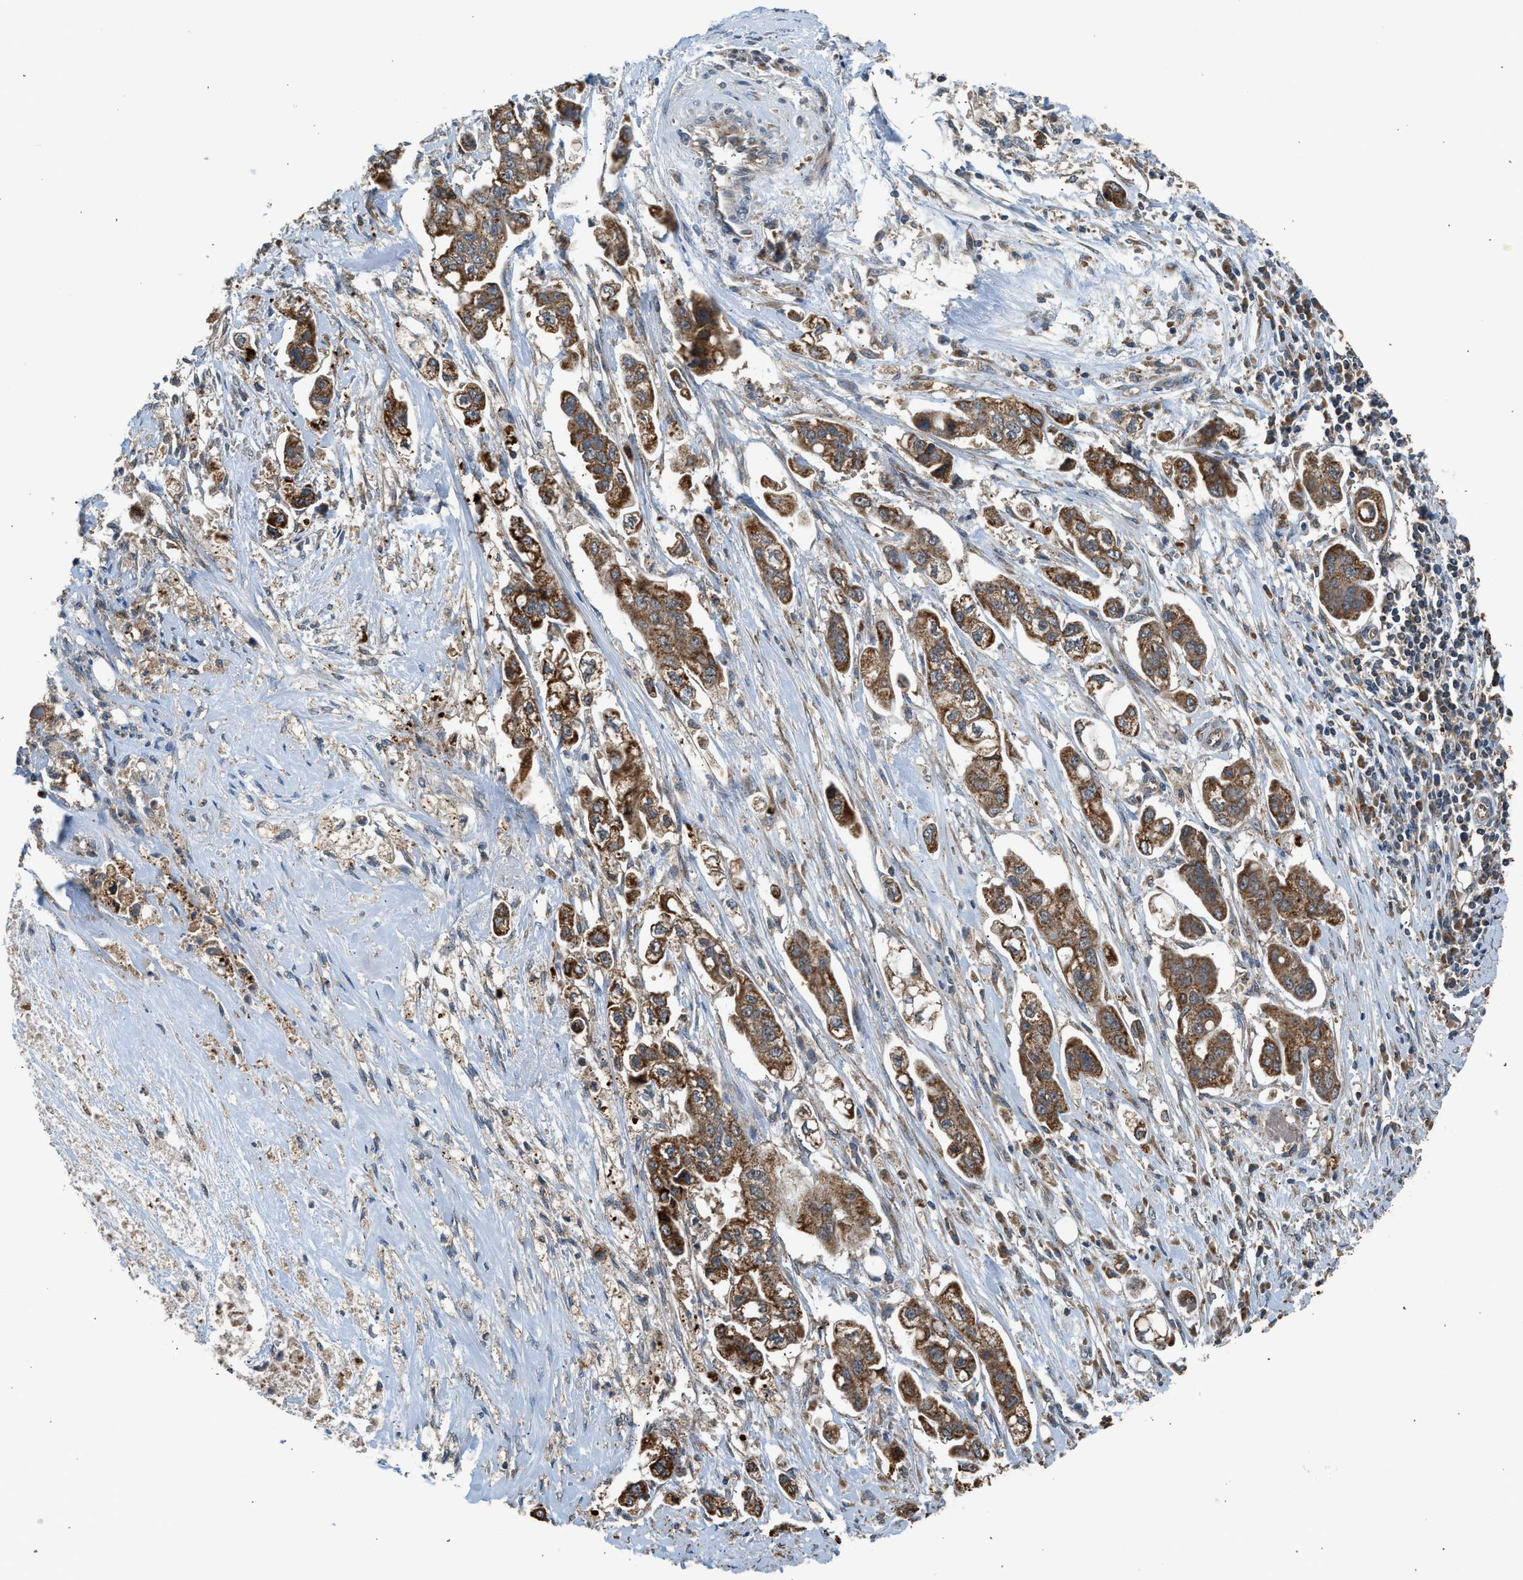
{"staining": {"intensity": "strong", "quantity": ">75%", "location": "cytoplasmic/membranous"}, "tissue": "stomach cancer", "cell_type": "Tumor cells", "image_type": "cancer", "snomed": [{"axis": "morphology", "description": "Adenocarcinoma, NOS"}, {"axis": "topography", "description": "Stomach"}], "caption": "IHC photomicrograph of neoplastic tissue: stomach adenocarcinoma stained using immunohistochemistry shows high levels of strong protein expression localized specifically in the cytoplasmic/membranous of tumor cells, appearing as a cytoplasmic/membranous brown color.", "gene": "STARD3", "patient": {"sex": "male", "age": 62}}